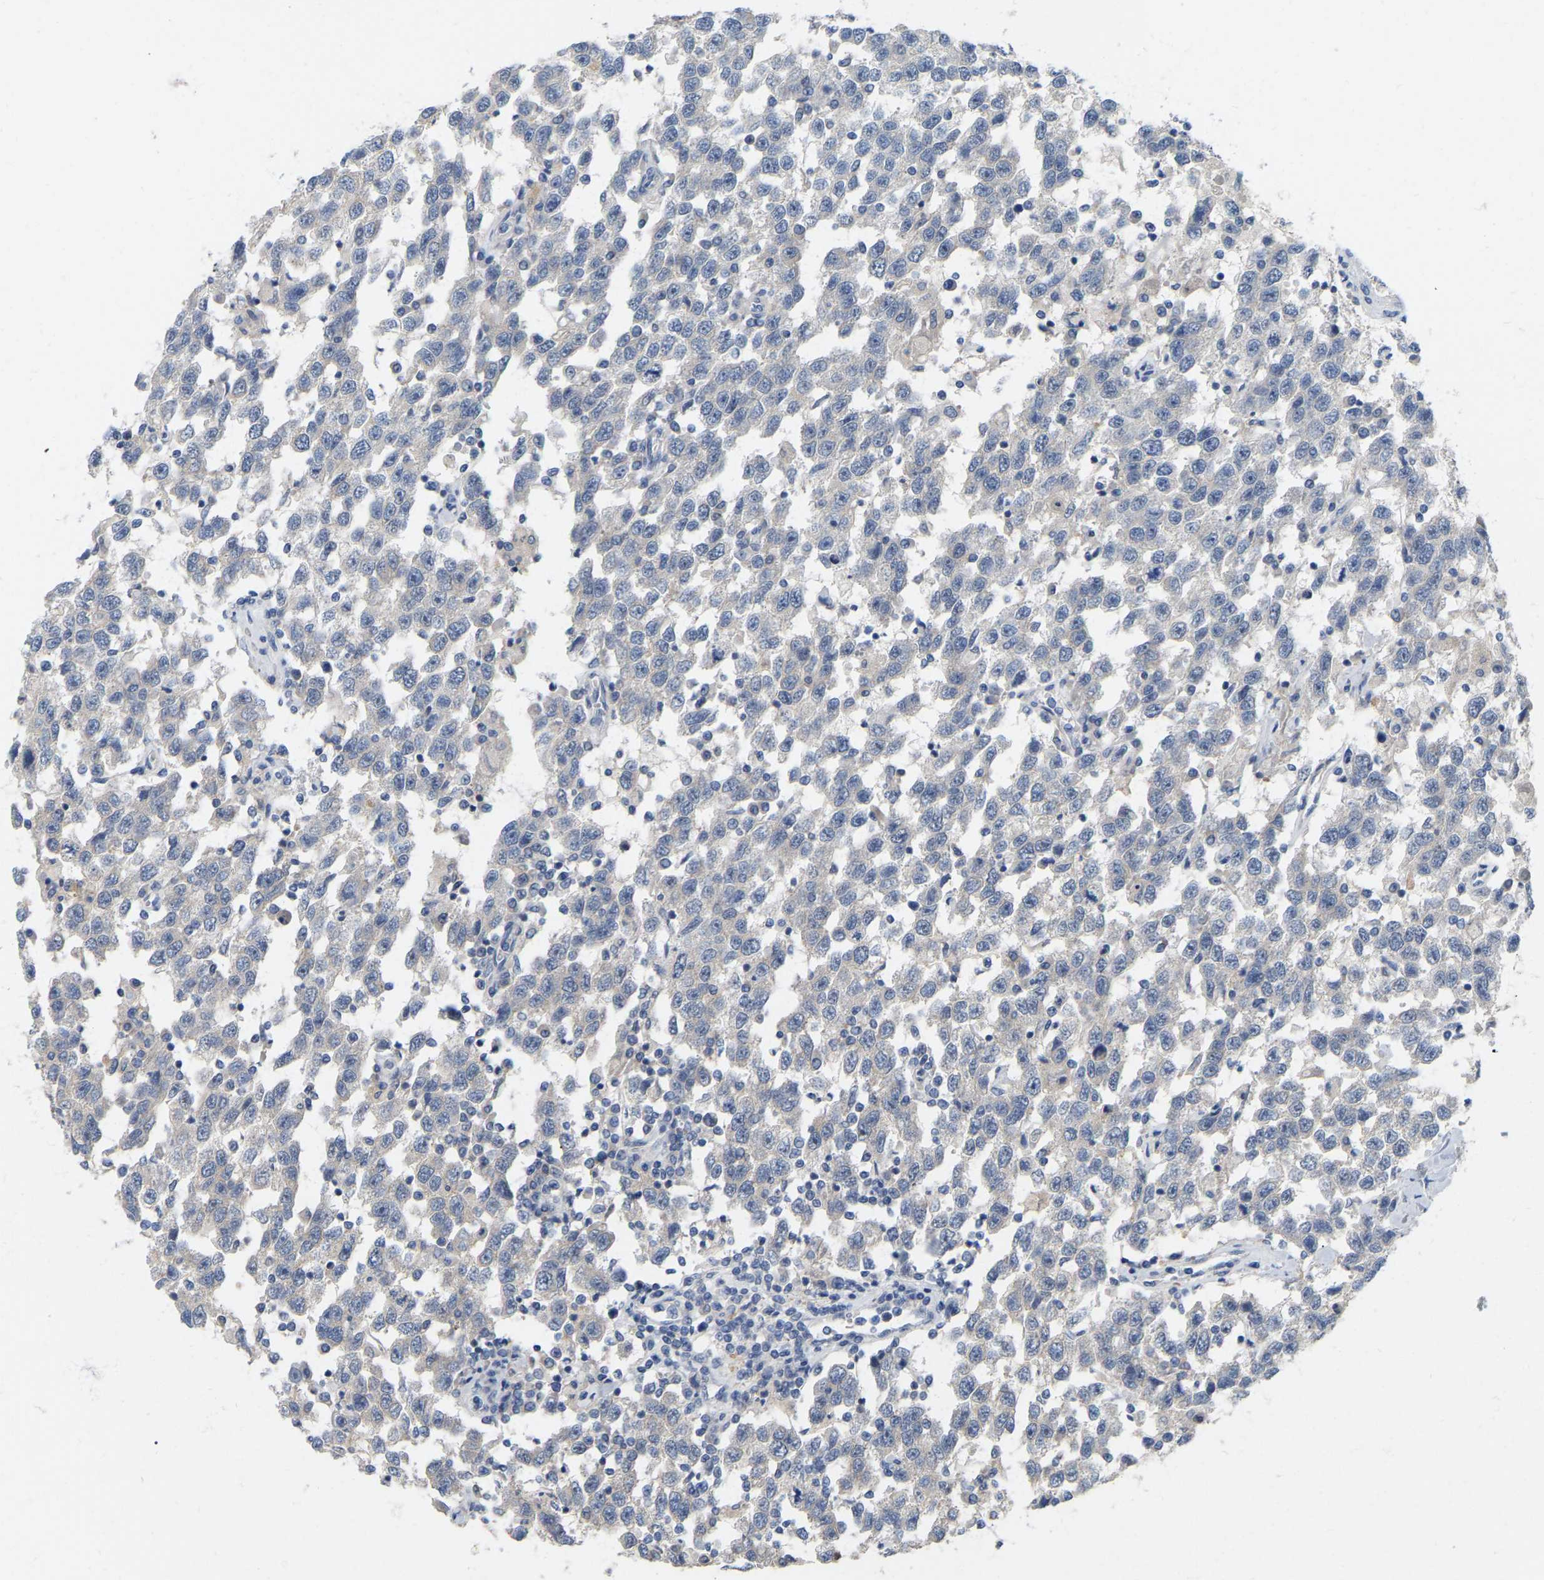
{"staining": {"intensity": "negative", "quantity": "none", "location": "none"}, "tissue": "testis cancer", "cell_type": "Tumor cells", "image_type": "cancer", "snomed": [{"axis": "morphology", "description": "Seminoma, NOS"}, {"axis": "topography", "description": "Testis"}], "caption": "Immunohistochemistry (IHC) micrograph of testis cancer stained for a protein (brown), which demonstrates no staining in tumor cells.", "gene": "WIPI2", "patient": {"sex": "male", "age": 41}}